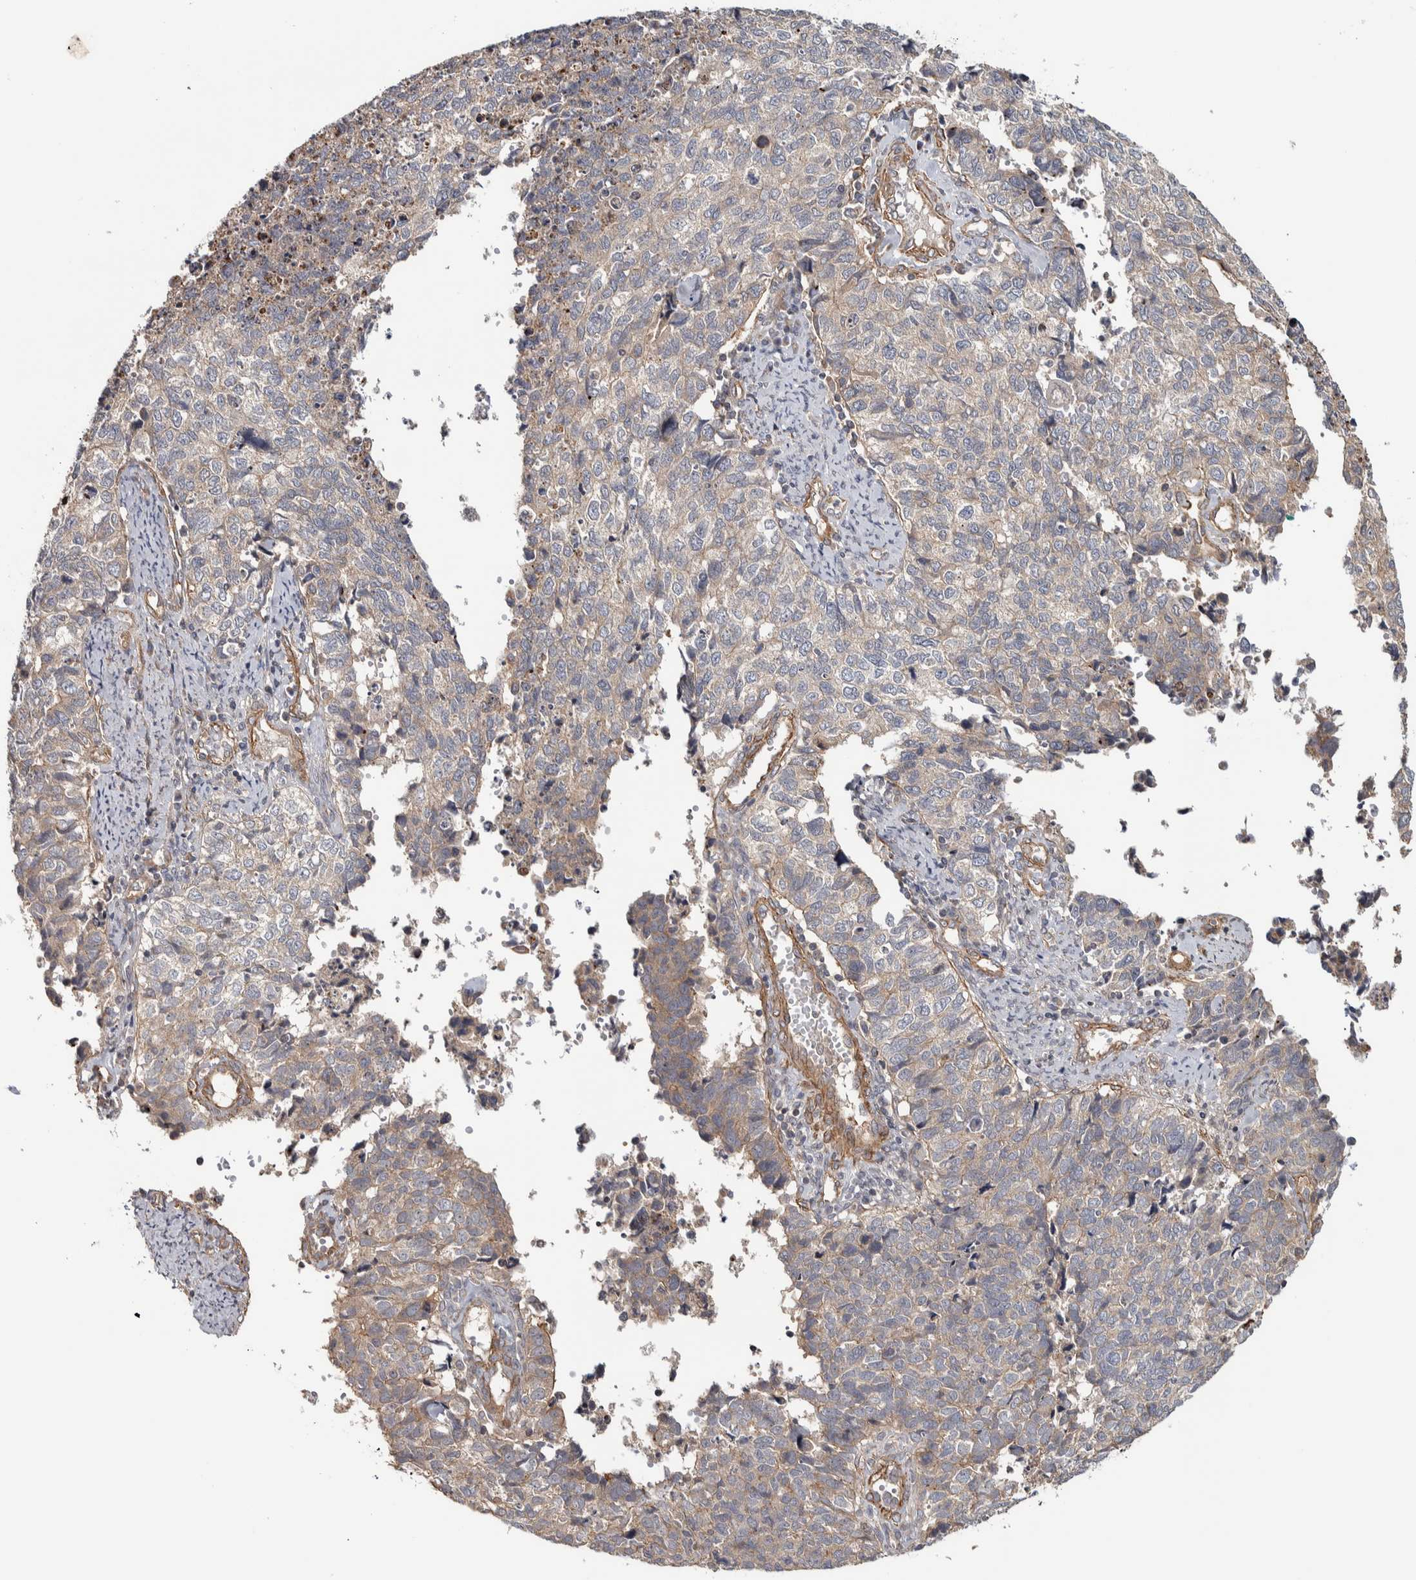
{"staining": {"intensity": "weak", "quantity": ">75%", "location": "cytoplasmic/membranous"}, "tissue": "cervical cancer", "cell_type": "Tumor cells", "image_type": "cancer", "snomed": [{"axis": "morphology", "description": "Squamous cell carcinoma, NOS"}, {"axis": "topography", "description": "Cervix"}], "caption": "DAB immunohistochemical staining of human cervical cancer (squamous cell carcinoma) exhibits weak cytoplasmic/membranous protein positivity in about >75% of tumor cells.", "gene": "CHMP4C", "patient": {"sex": "female", "age": 63}}